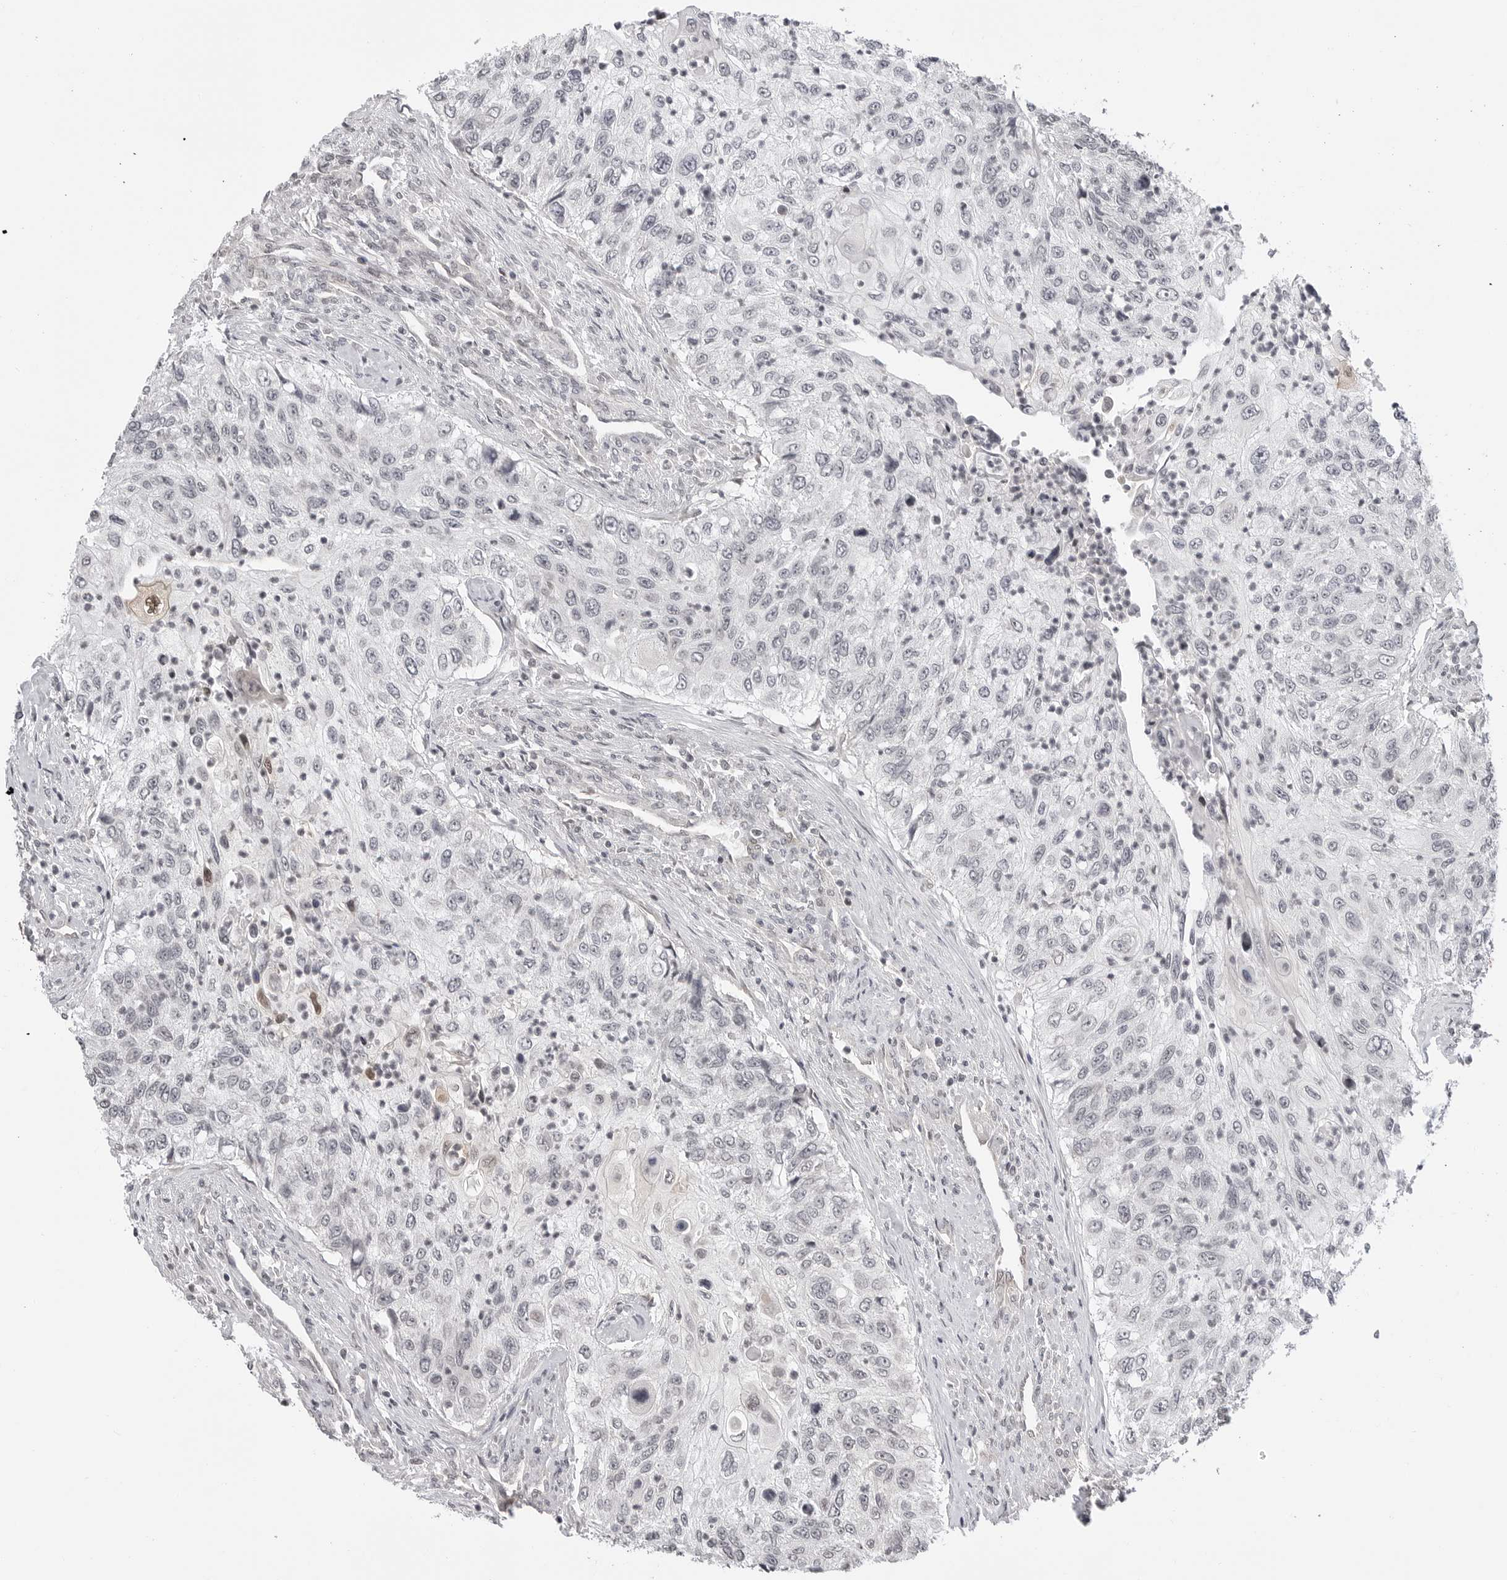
{"staining": {"intensity": "negative", "quantity": "none", "location": "none"}, "tissue": "urothelial cancer", "cell_type": "Tumor cells", "image_type": "cancer", "snomed": [{"axis": "morphology", "description": "Urothelial carcinoma, High grade"}, {"axis": "topography", "description": "Urinary bladder"}], "caption": "There is no significant staining in tumor cells of high-grade urothelial carcinoma.", "gene": "C8orf33", "patient": {"sex": "female", "age": 60}}